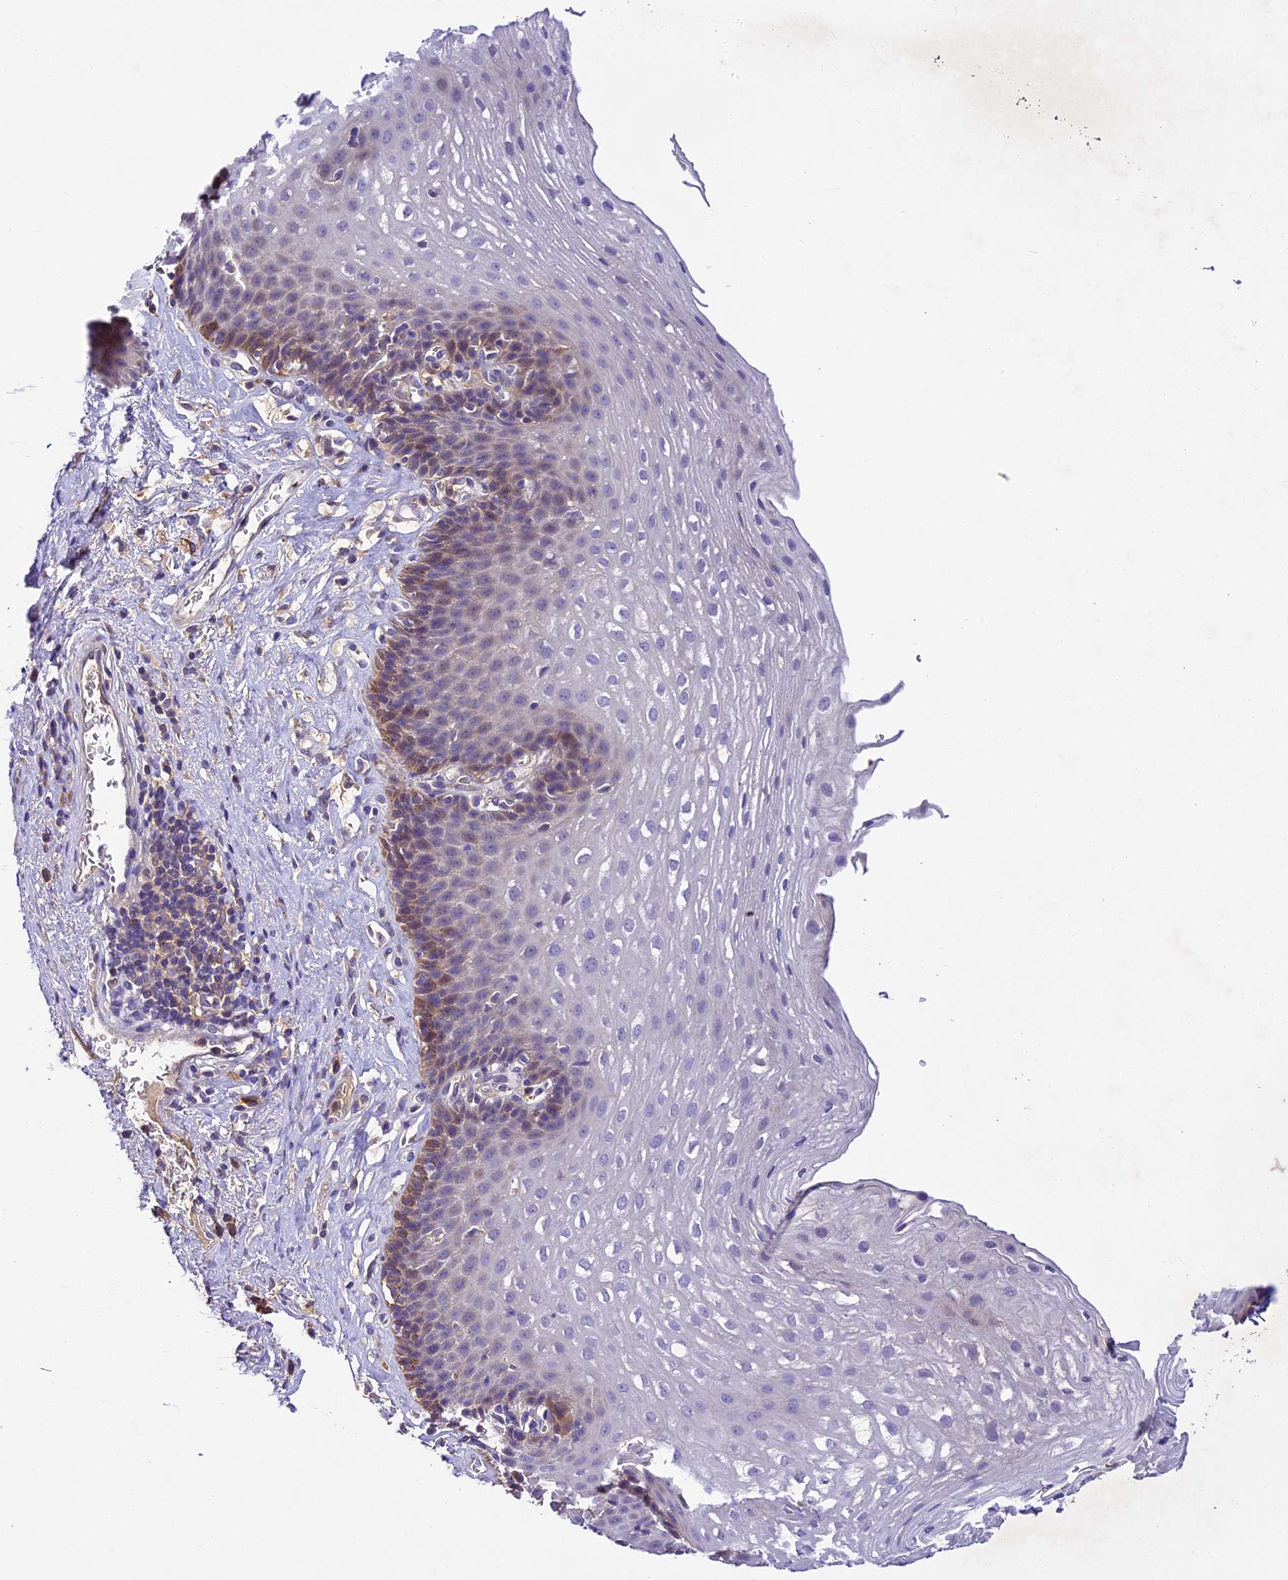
{"staining": {"intensity": "moderate", "quantity": "<25%", "location": "cytoplasmic/membranous"}, "tissue": "esophagus", "cell_type": "Squamous epithelial cells", "image_type": "normal", "snomed": [{"axis": "morphology", "description": "Normal tissue, NOS"}, {"axis": "topography", "description": "Esophagus"}], "caption": "Immunohistochemical staining of benign esophagus shows low levels of moderate cytoplasmic/membranous expression in approximately <25% of squamous epithelial cells.", "gene": "CILP2", "patient": {"sex": "female", "age": 66}}